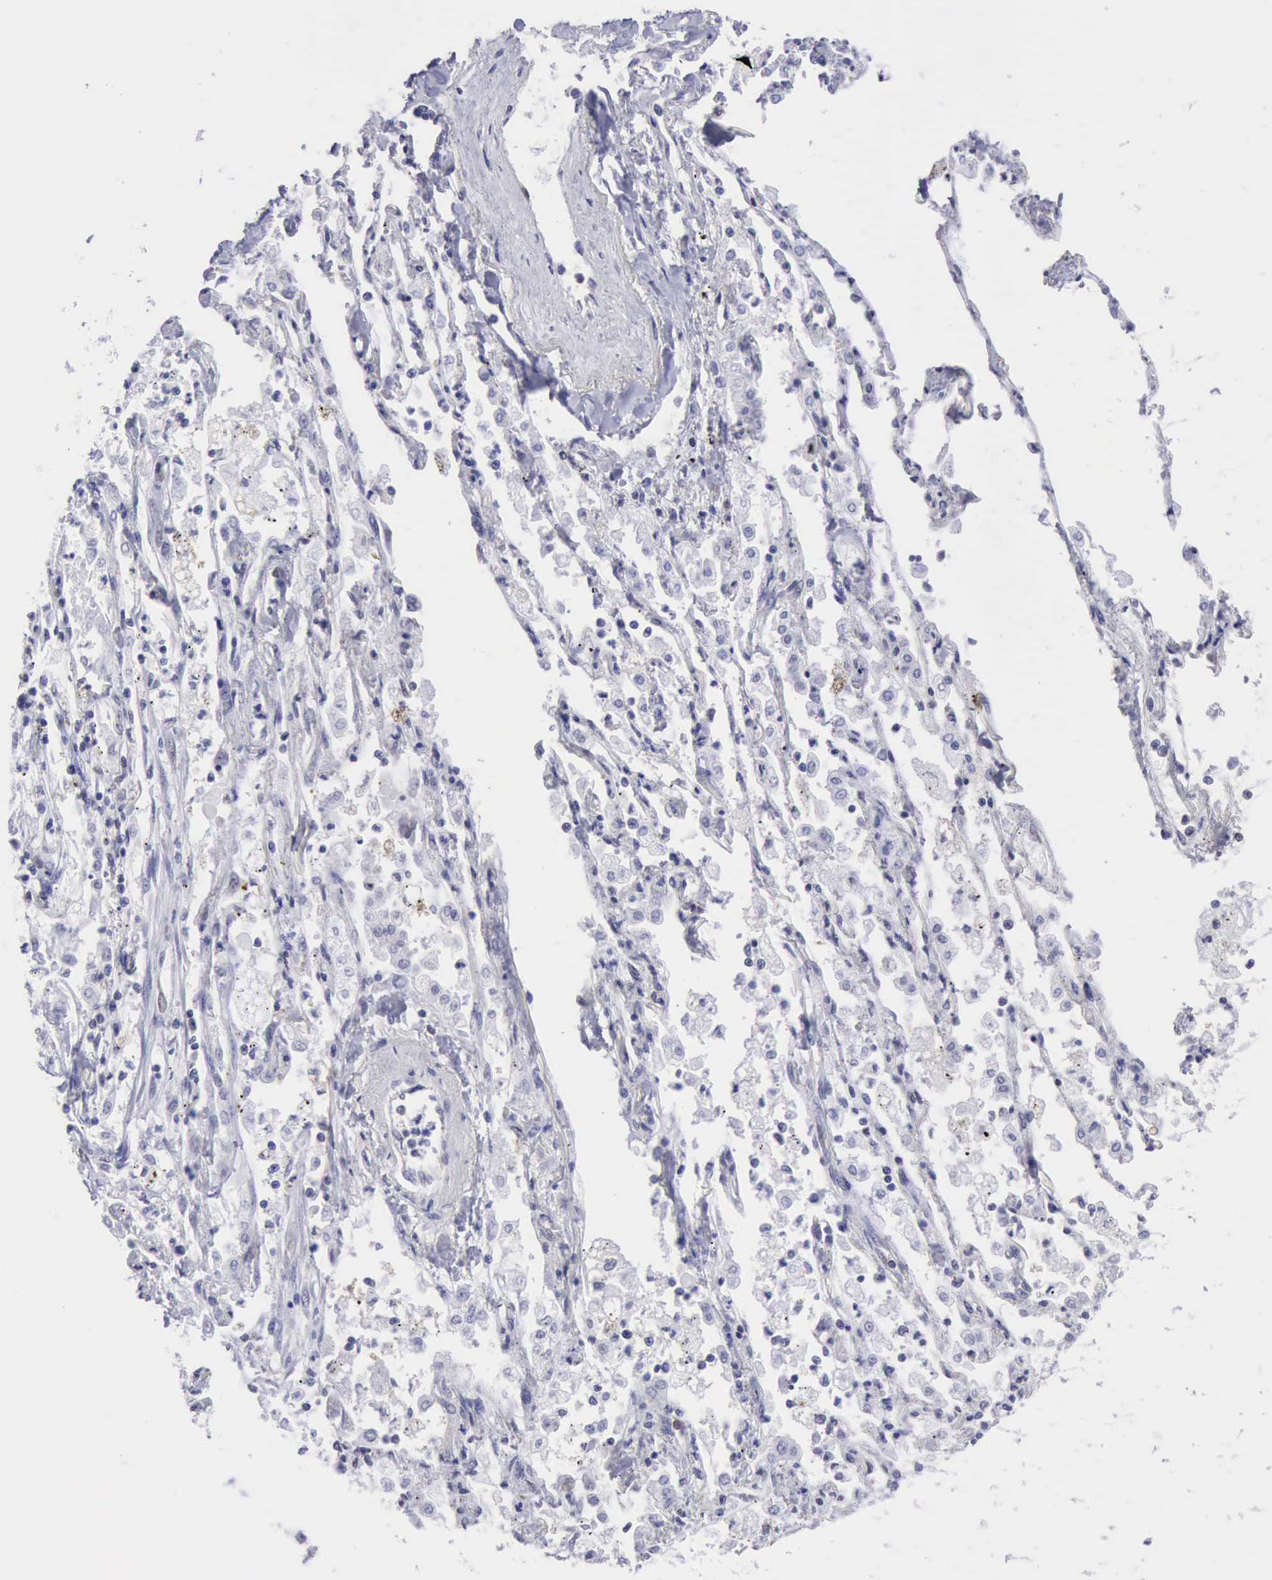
{"staining": {"intensity": "negative", "quantity": "none", "location": "none"}, "tissue": "lung cancer", "cell_type": "Tumor cells", "image_type": "cancer", "snomed": [{"axis": "morphology", "description": "Squamous cell carcinoma, NOS"}, {"axis": "topography", "description": "Lung"}], "caption": "A photomicrograph of human squamous cell carcinoma (lung) is negative for staining in tumor cells. (Brightfield microscopy of DAB immunohistochemistry (IHC) at high magnification).", "gene": "ERCC4", "patient": {"sex": "male", "age": 75}}